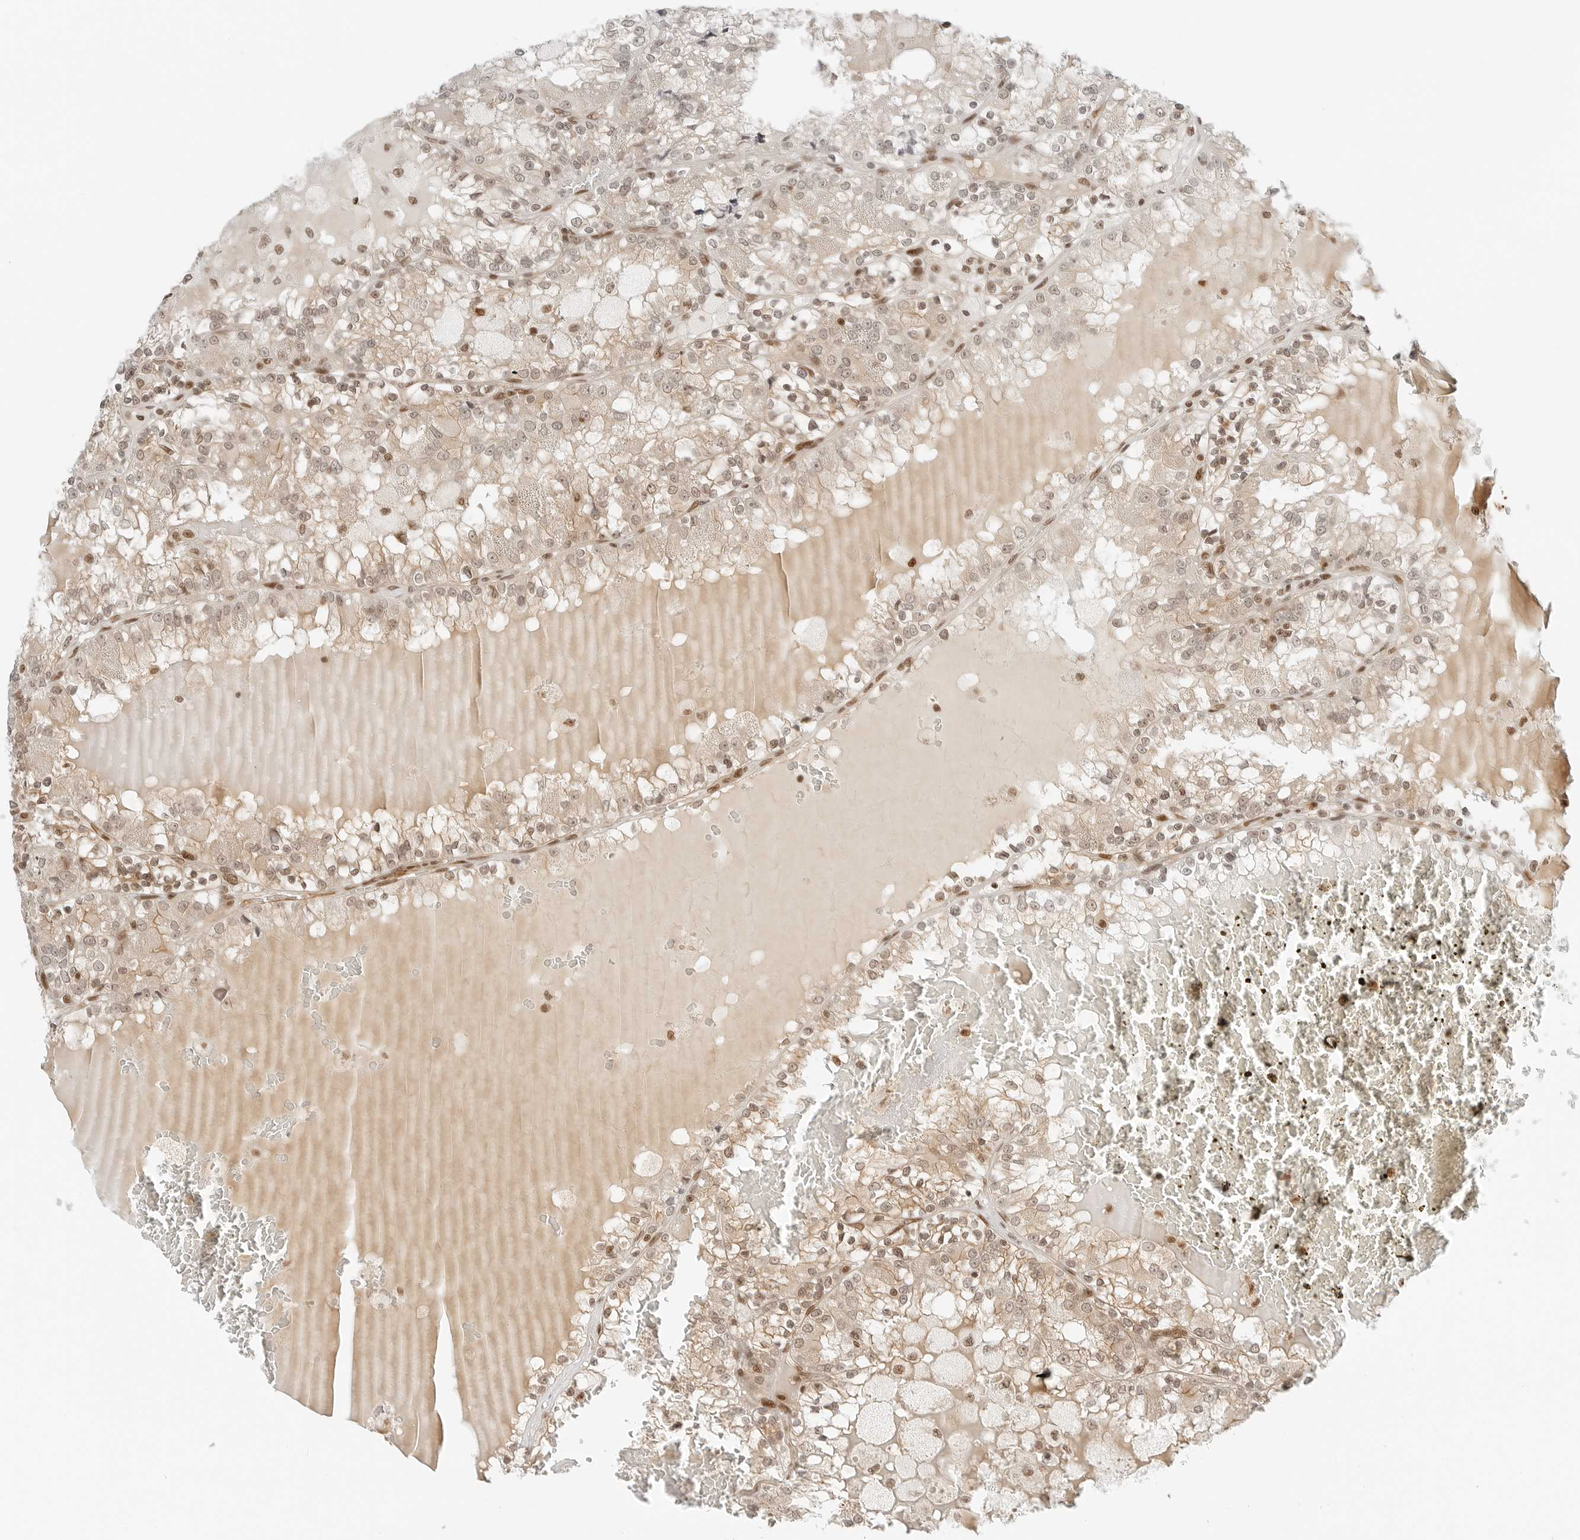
{"staining": {"intensity": "moderate", "quantity": "25%-75%", "location": "nuclear"}, "tissue": "renal cancer", "cell_type": "Tumor cells", "image_type": "cancer", "snomed": [{"axis": "morphology", "description": "Adenocarcinoma, NOS"}, {"axis": "topography", "description": "Kidney"}], "caption": "DAB immunohistochemical staining of human renal cancer (adenocarcinoma) reveals moderate nuclear protein staining in about 25%-75% of tumor cells.", "gene": "CRTC2", "patient": {"sex": "female", "age": 56}}